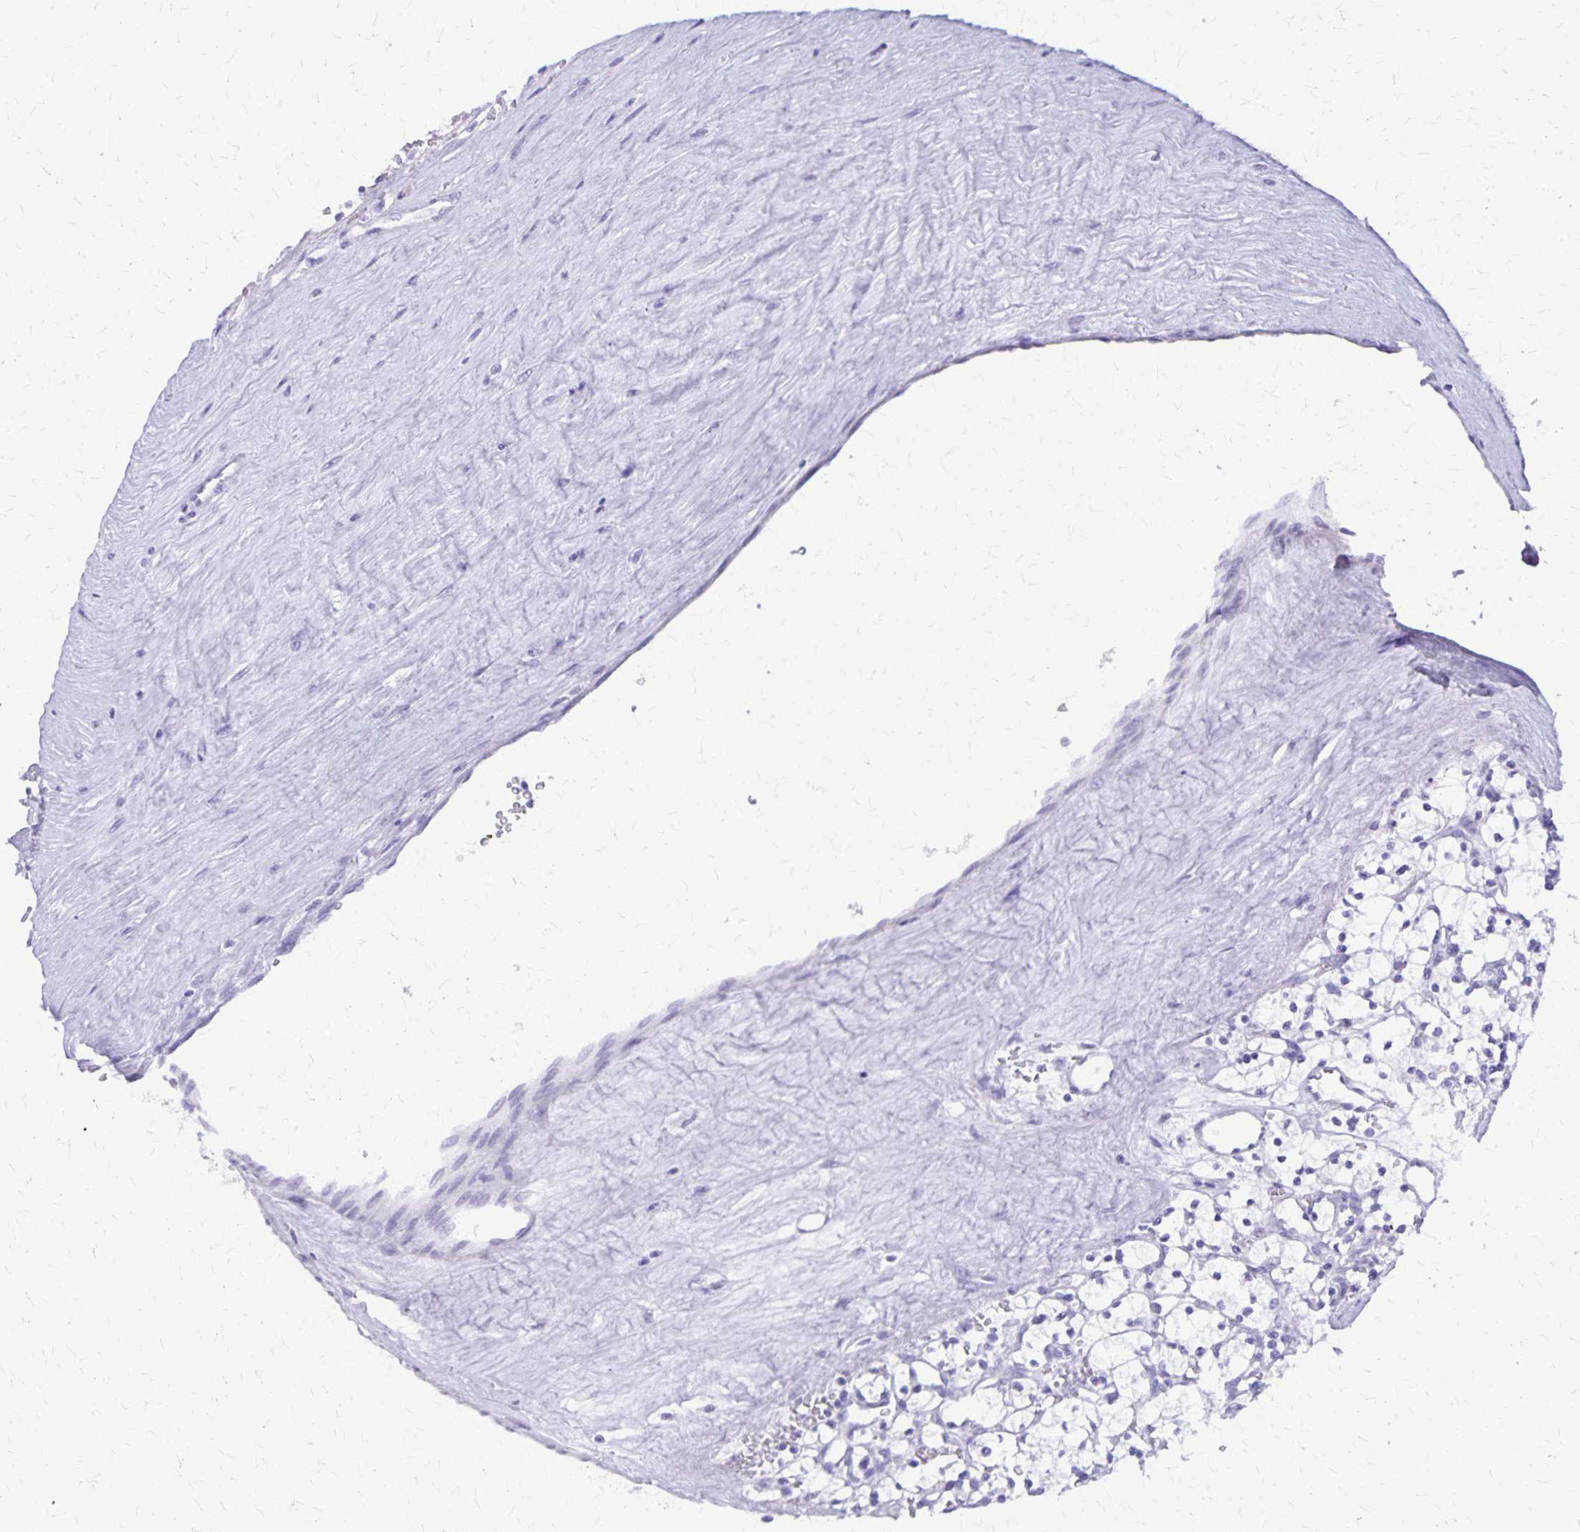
{"staining": {"intensity": "negative", "quantity": "none", "location": "none"}, "tissue": "renal cancer", "cell_type": "Tumor cells", "image_type": "cancer", "snomed": [{"axis": "morphology", "description": "Adenocarcinoma, NOS"}, {"axis": "topography", "description": "Kidney"}], "caption": "Immunohistochemical staining of human renal cancer (adenocarcinoma) exhibits no significant expression in tumor cells.", "gene": "DEFA5", "patient": {"sex": "female", "age": 64}}